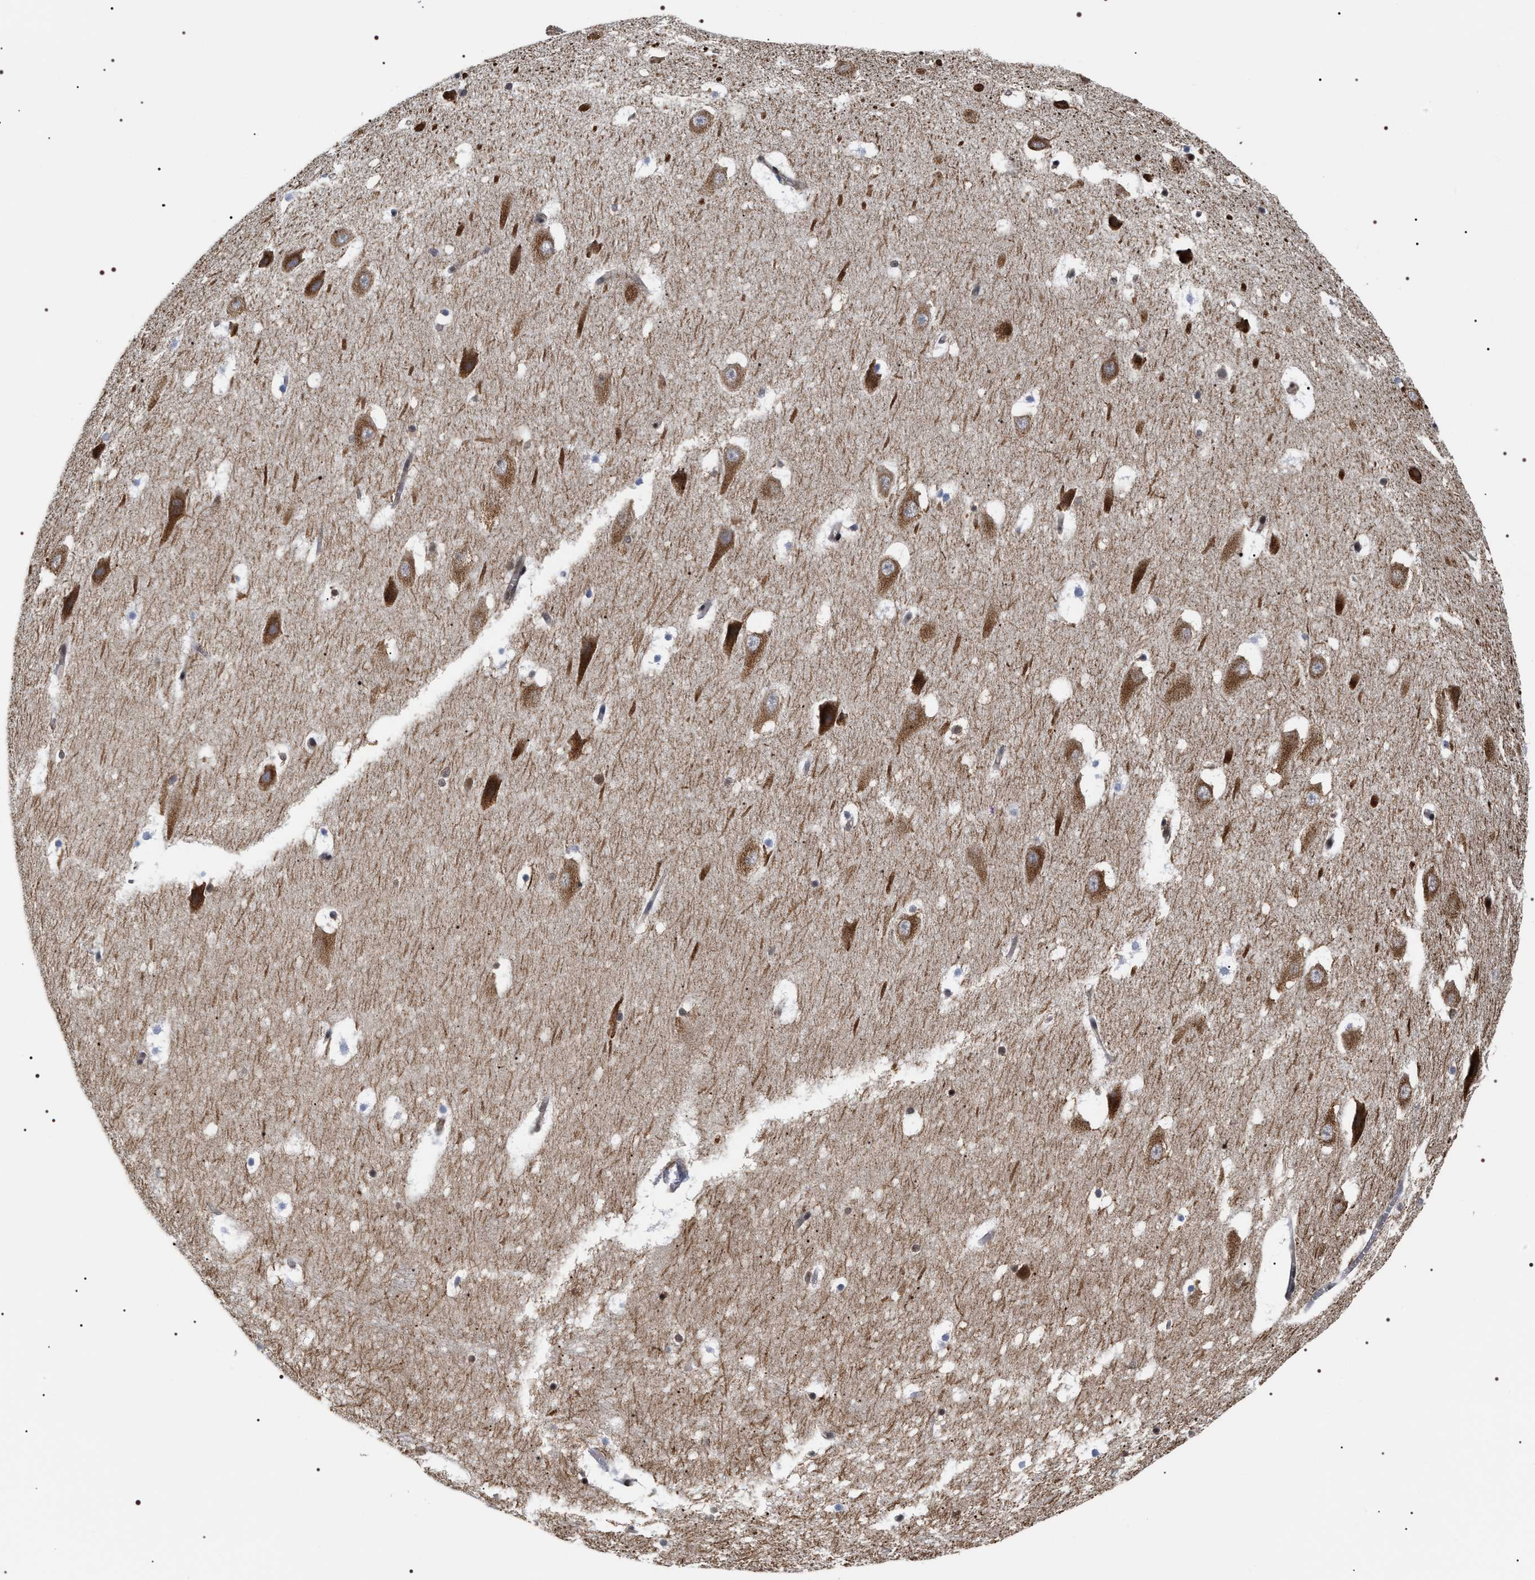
{"staining": {"intensity": "moderate", "quantity": "25%-75%", "location": "nuclear"}, "tissue": "hippocampus", "cell_type": "Glial cells", "image_type": "normal", "snomed": [{"axis": "morphology", "description": "Normal tissue, NOS"}, {"axis": "topography", "description": "Hippocampus"}], "caption": "Immunohistochemical staining of normal hippocampus displays 25%-75% levels of moderate nuclear protein positivity in about 25%-75% of glial cells.", "gene": "BAG6", "patient": {"sex": "male", "age": 45}}